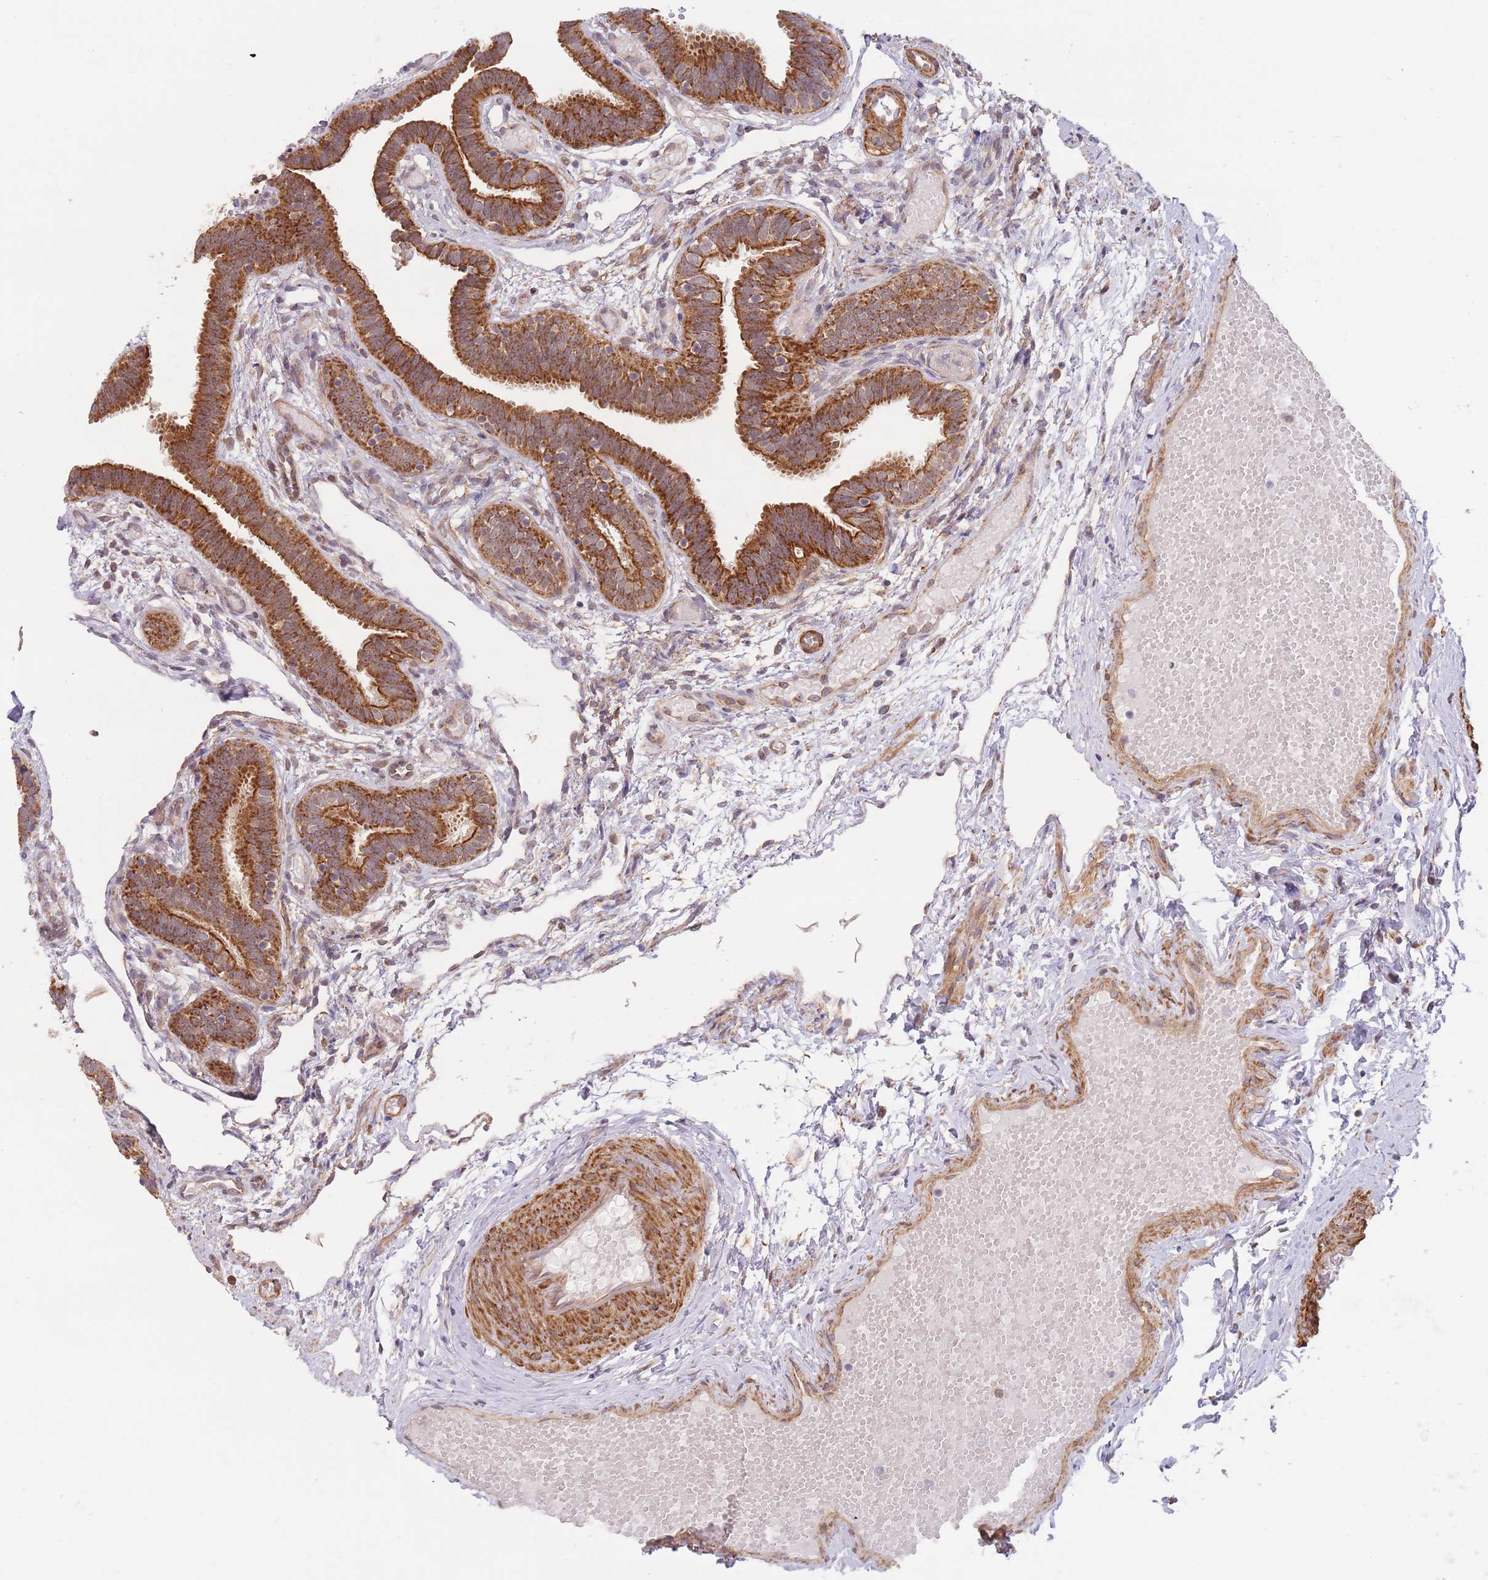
{"staining": {"intensity": "strong", "quantity": ">75%", "location": "cytoplasmic/membranous"}, "tissue": "fallopian tube", "cell_type": "Glandular cells", "image_type": "normal", "snomed": [{"axis": "morphology", "description": "Normal tissue, NOS"}, {"axis": "topography", "description": "Fallopian tube"}], "caption": "Fallopian tube stained with immunohistochemistry (IHC) exhibits strong cytoplasmic/membranous expression in approximately >75% of glandular cells.", "gene": "UQCC3", "patient": {"sex": "female", "age": 37}}